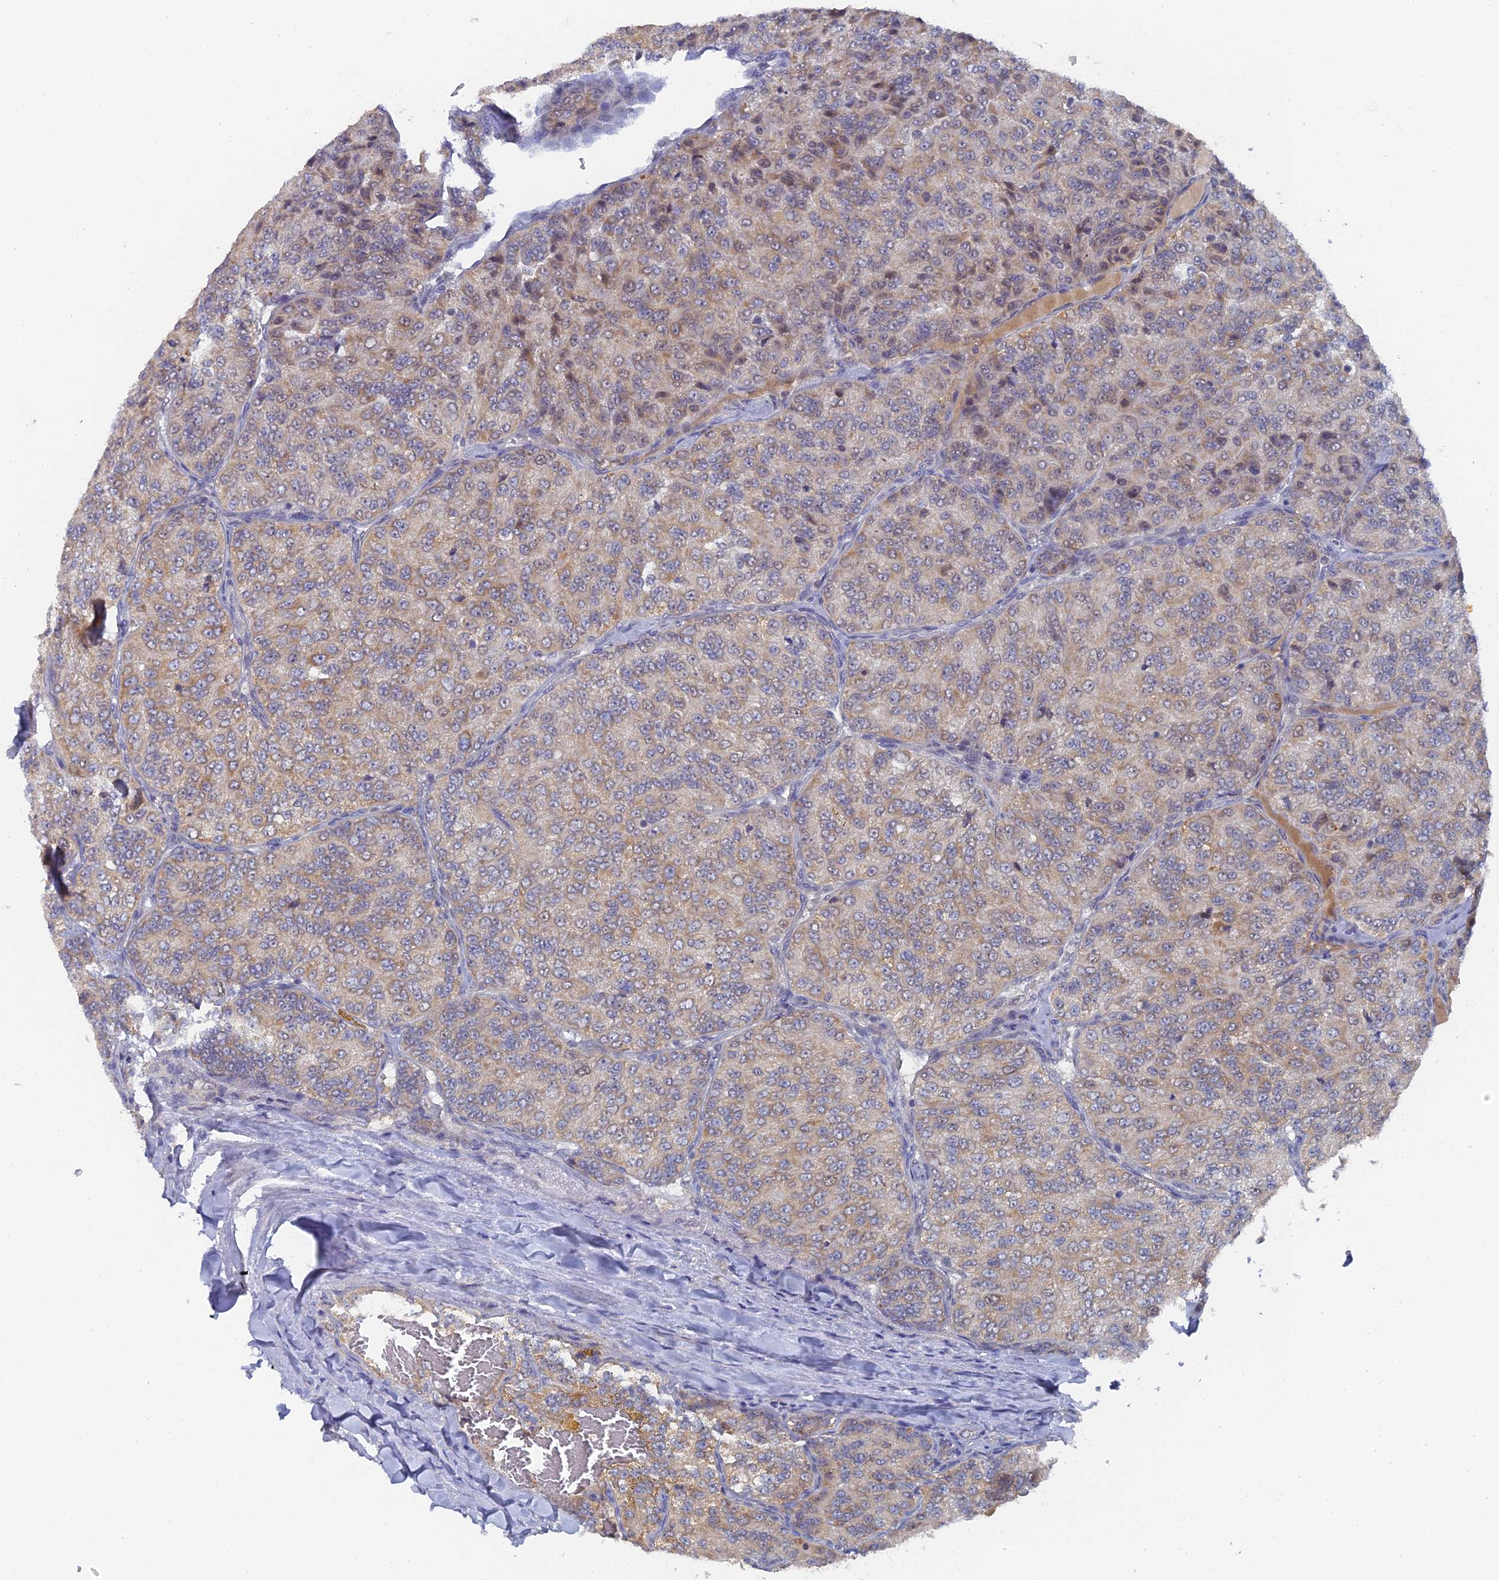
{"staining": {"intensity": "weak", "quantity": ">75%", "location": "cytoplasmic/membranous"}, "tissue": "renal cancer", "cell_type": "Tumor cells", "image_type": "cancer", "snomed": [{"axis": "morphology", "description": "Adenocarcinoma, NOS"}, {"axis": "topography", "description": "Kidney"}], "caption": "Weak cytoplasmic/membranous positivity for a protein is identified in approximately >75% of tumor cells of renal cancer (adenocarcinoma) using immunohistochemistry (IHC).", "gene": "MIGA2", "patient": {"sex": "female", "age": 63}}